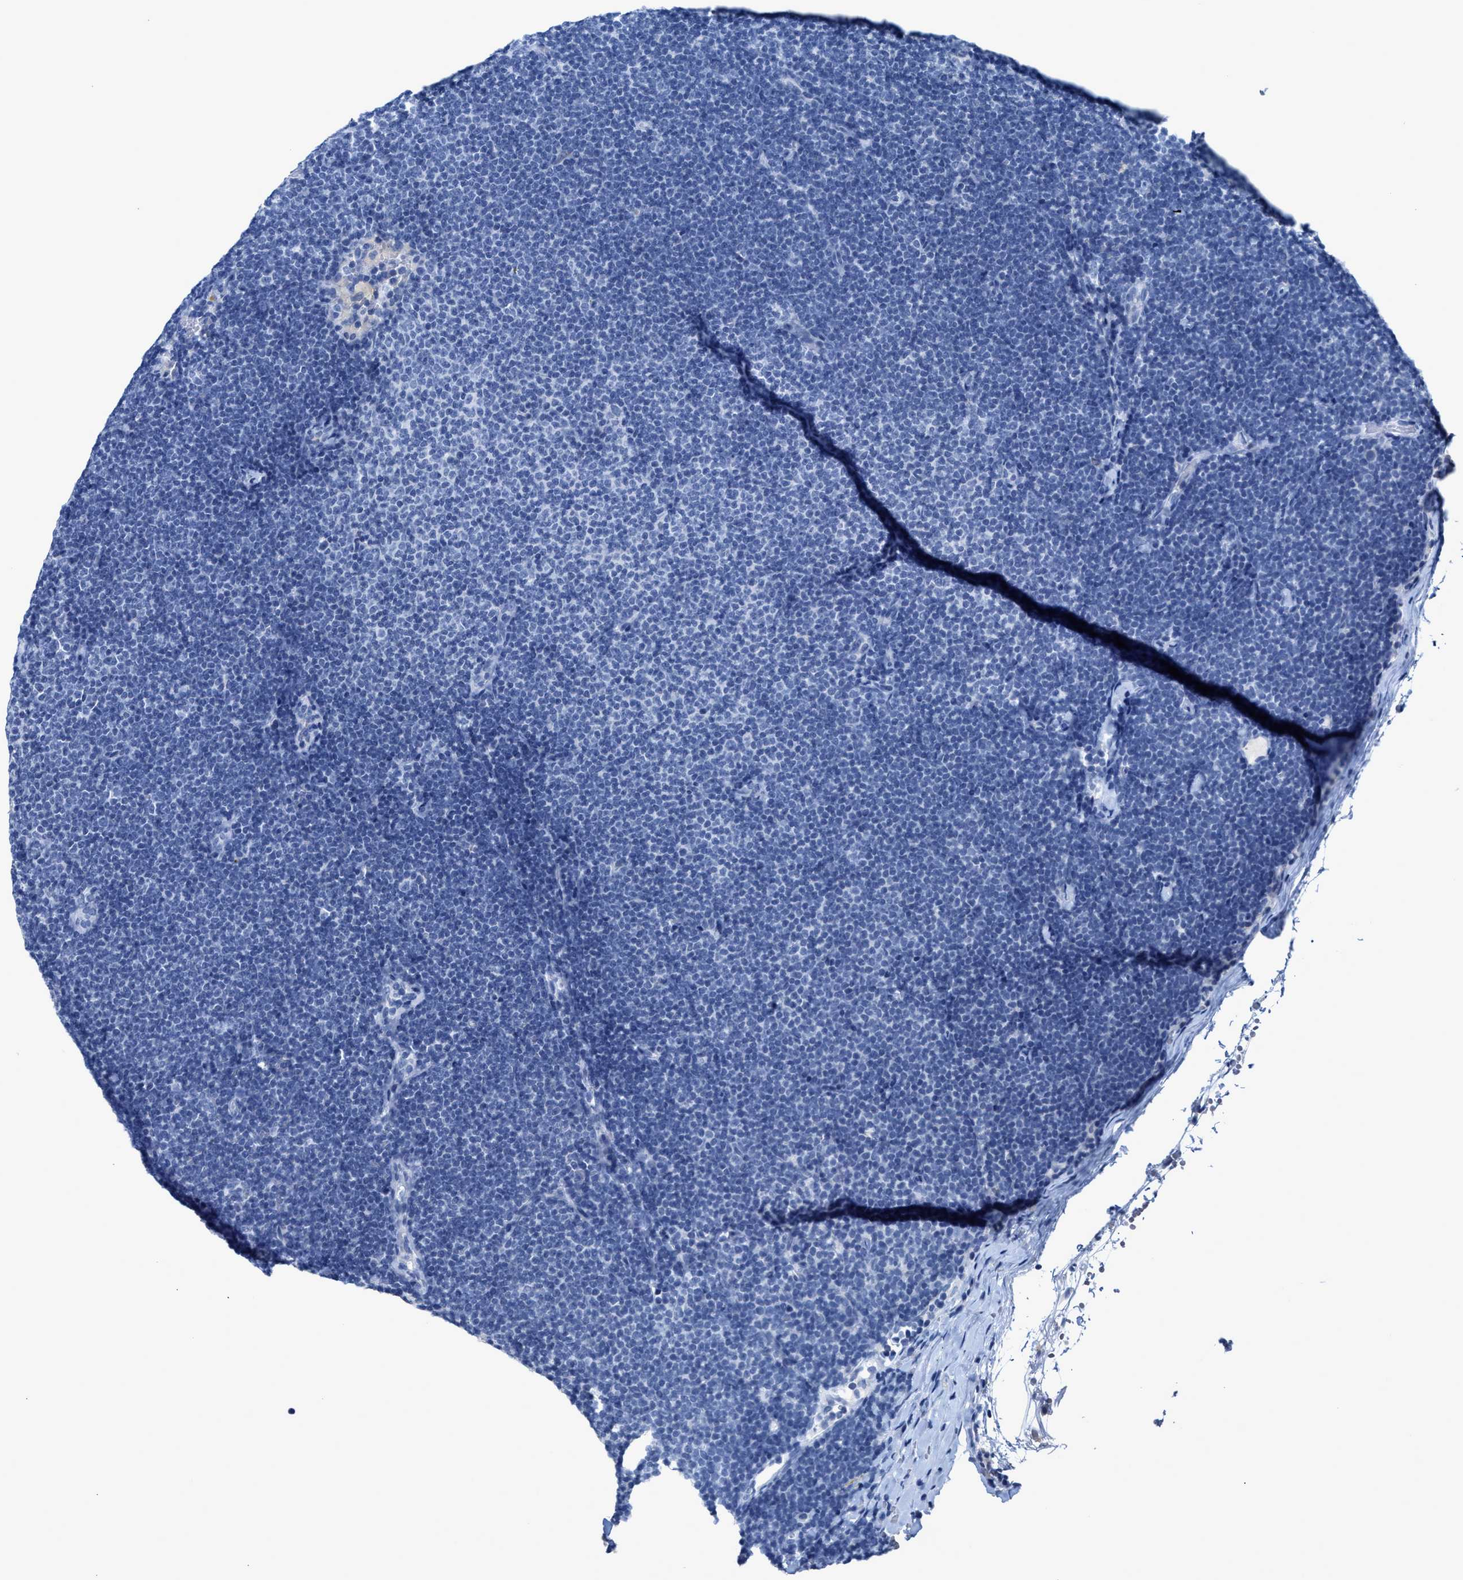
{"staining": {"intensity": "negative", "quantity": "none", "location": "none"}, "tissue": "lymphoma", "cell_type": "Tumor cells", "image_type": "cancer", "snomed": [{"axis": "morphology", "description": "Malignant lymphoma, non-Hodgkin's type, Low grade"}, {"axis": "topography", "description": "Lymph node"}], "caption": "DAB immunohistochemical staining of human lymphoma exhibits no significant expression in tumor cells. Nuclei are stained in blue.", "gene": "CEACAM5", "patient": {"sex": "female", "age": 53}}